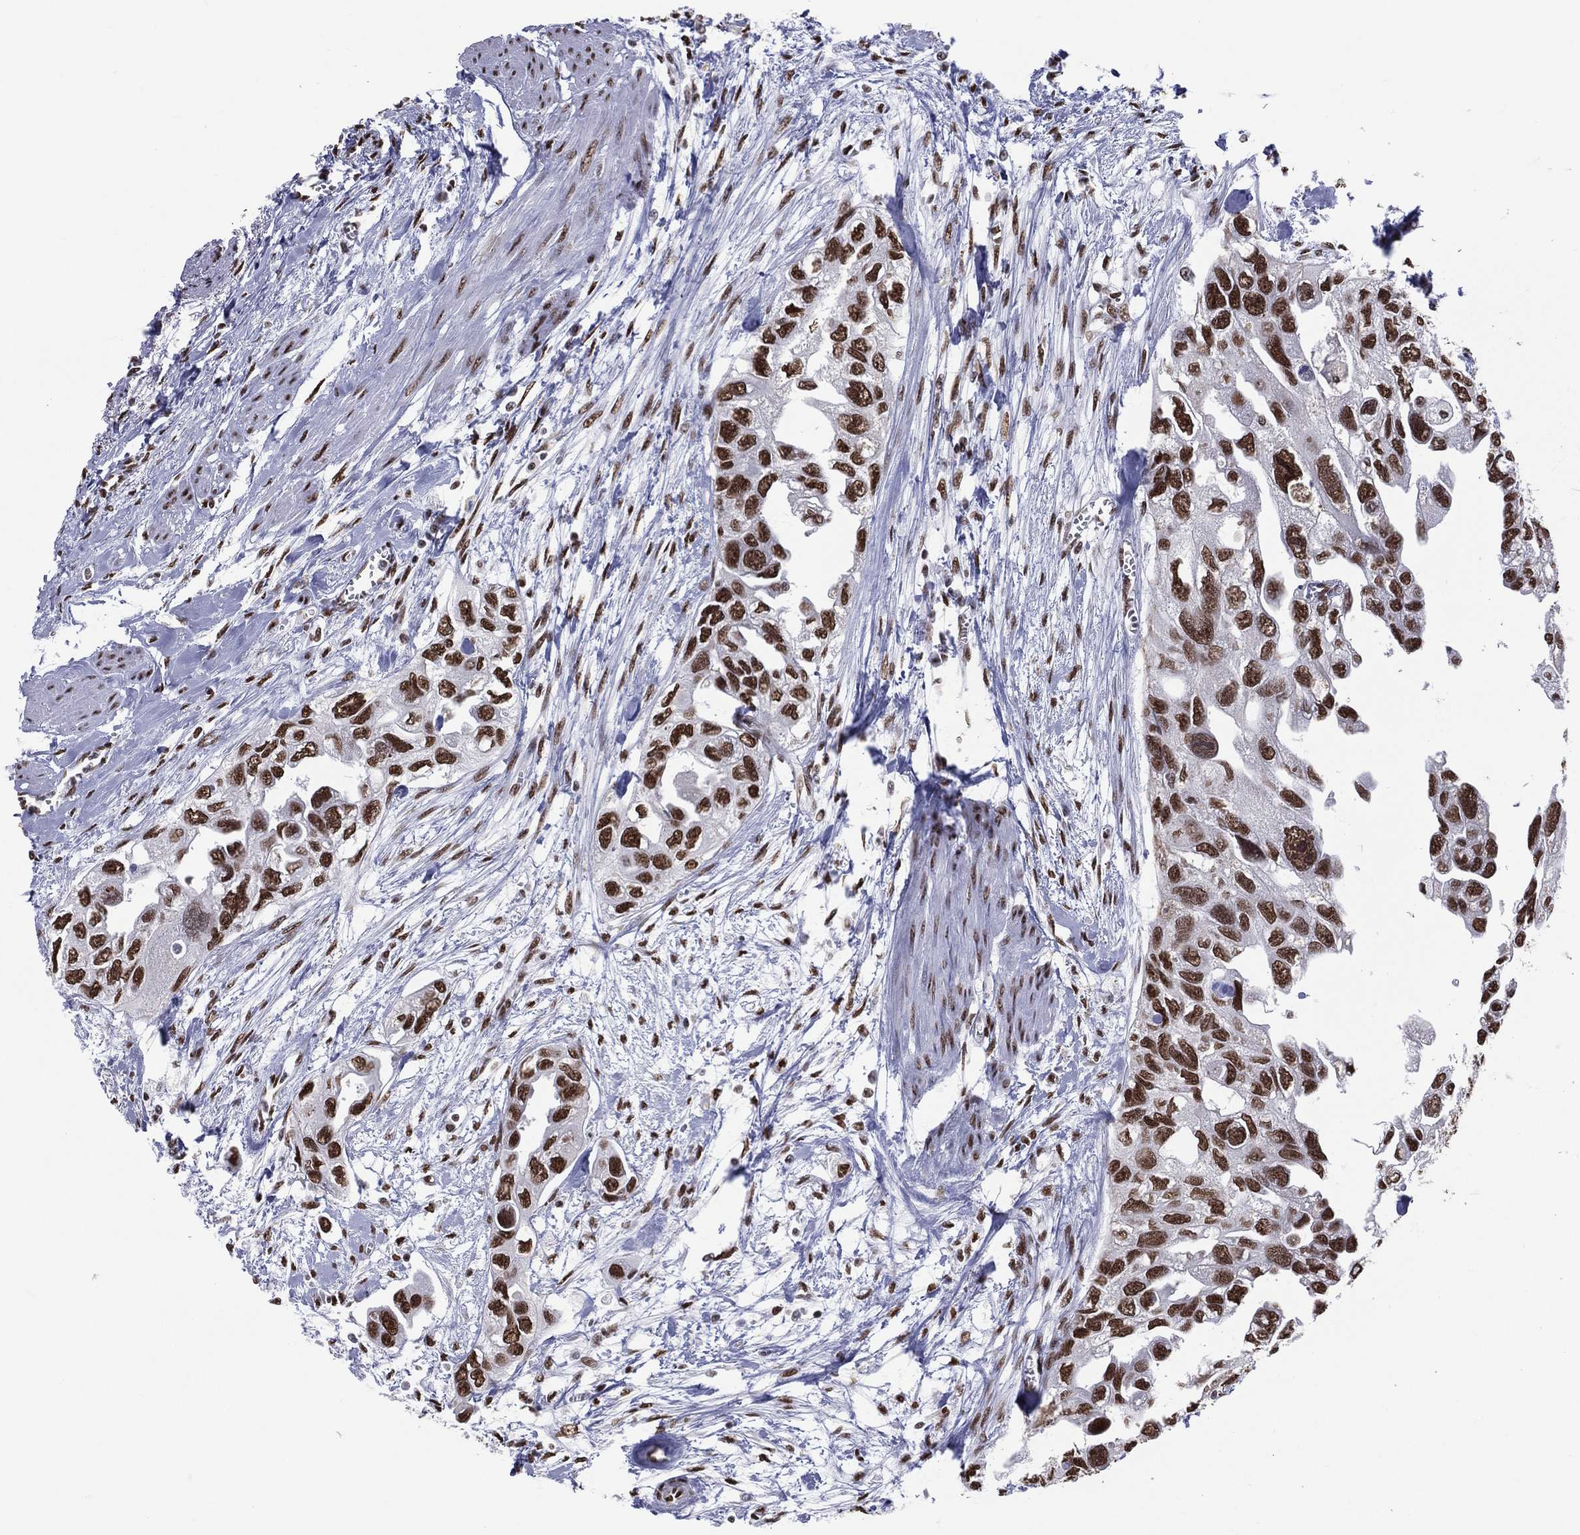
{"staining": {"intensity": "strong", "quantity": ">75%", "location": "nuclear"}, "tissue": "urothelial cancer", "cell_type": "Tumor cells", "image_type": "cancer", "snomed": [{"axis": "morphology", "description": "Urothelial carcinoma, High grade"}, {"axis": "topography", "description": "Urinary bladder"}], "caption": "Immunohistochemical staining of human urothelial cancer exhibits strong nuclear protein staining in approximately >75% of tumor cells.", "gene": "ZNF7", "patient": {"sex": "male", "age": 59}}